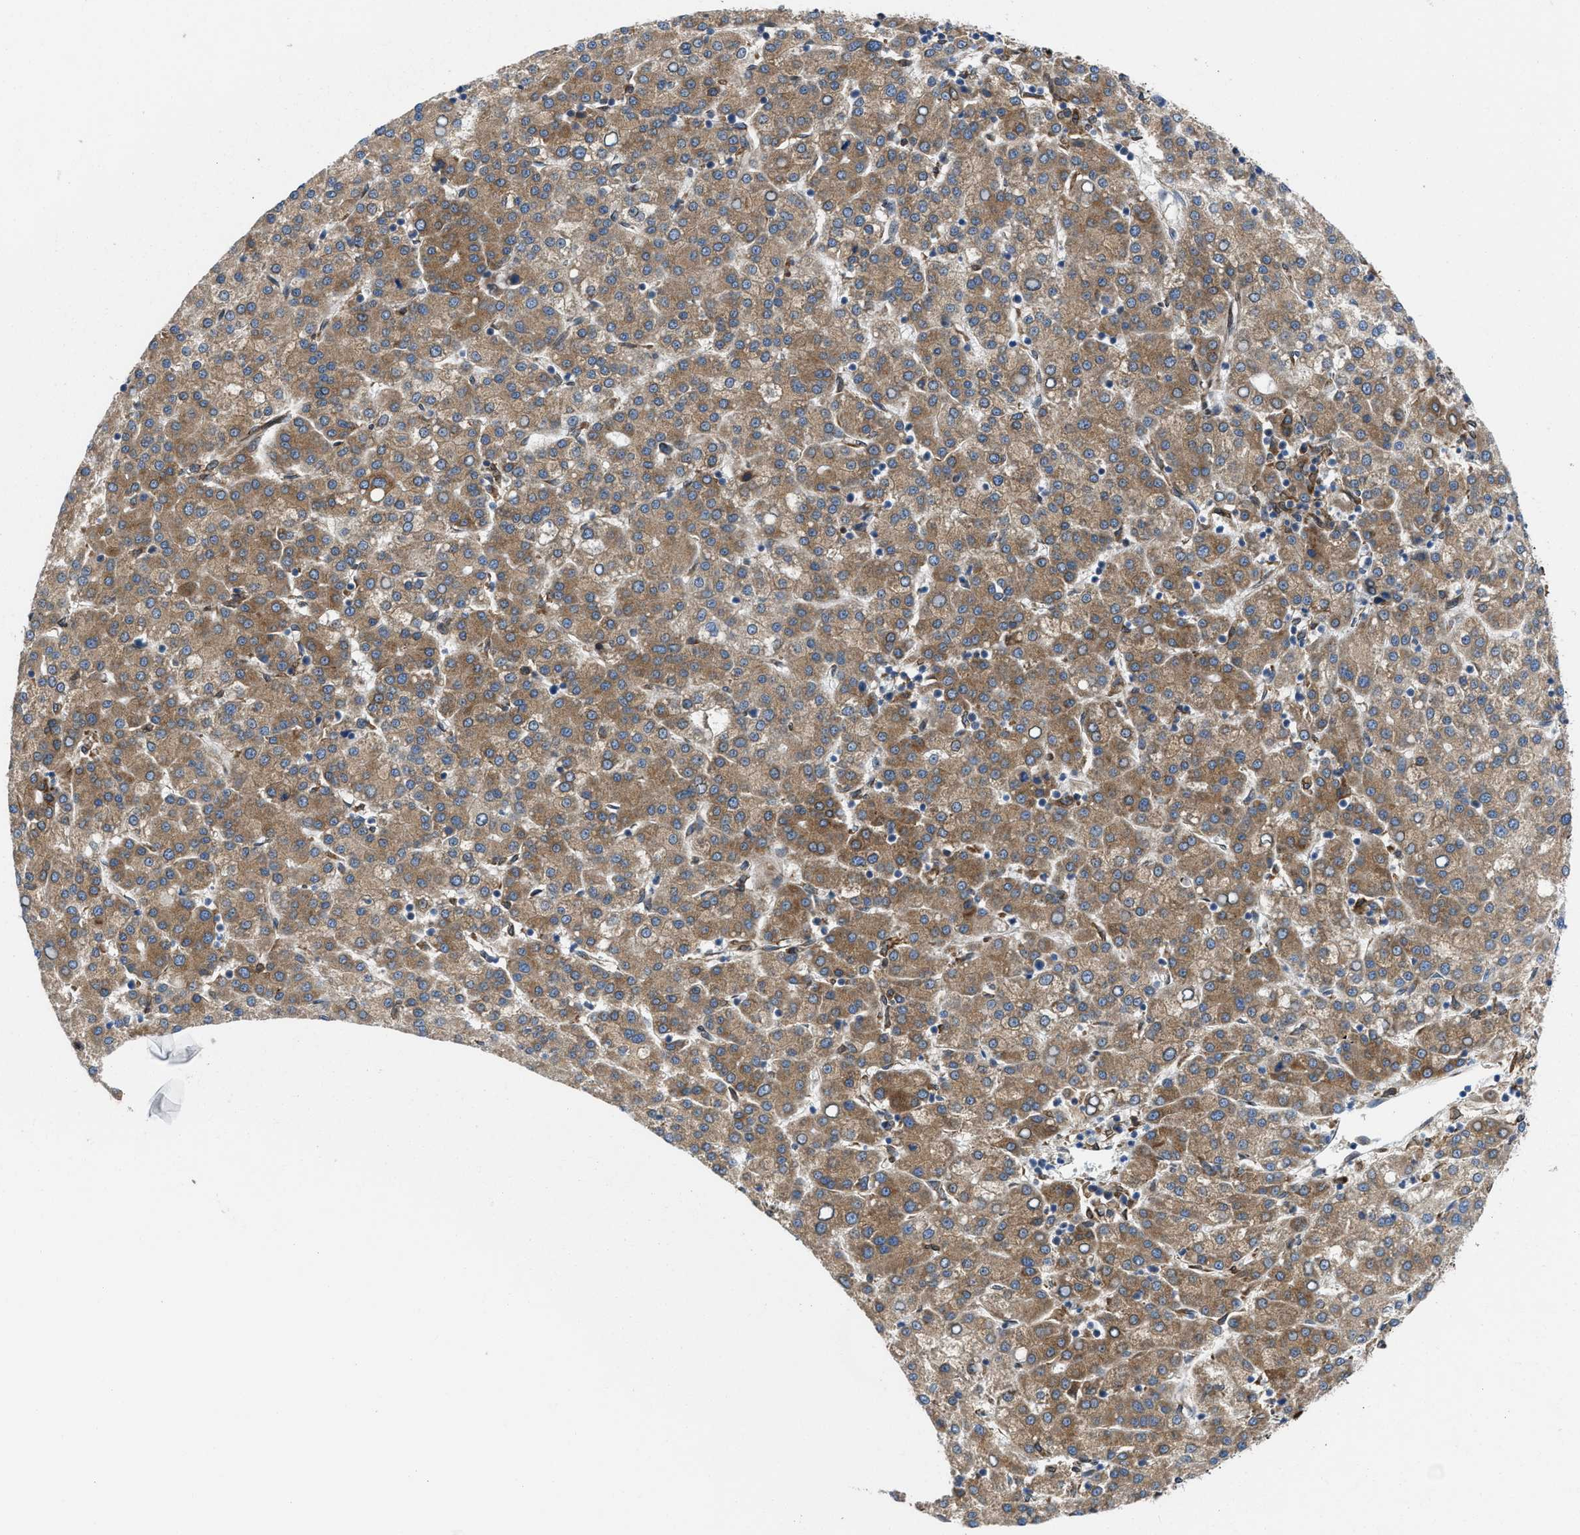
{"staining": {"intensity": "moderate", "quantity": ">75%", "location": "cytoplasmic/membranous"}, "tissue": "liver cancer", "cell_type": "Tumor cells", "image_type": "cancer", "snomed": [{"axis": "morphology", "description": "Carcinoma, Hepatocellular, NOS"}, {"axis": "topography", "description": "Liver"}], "caption": "Protein staining demonstrates moderate cytoplasmic/membranous expression in about >75% of tumor cells in liver cancer (hepatocellular carcinoma).", "gene": "ERLIN2", "patient": {"sex": "female", "age": 58}}